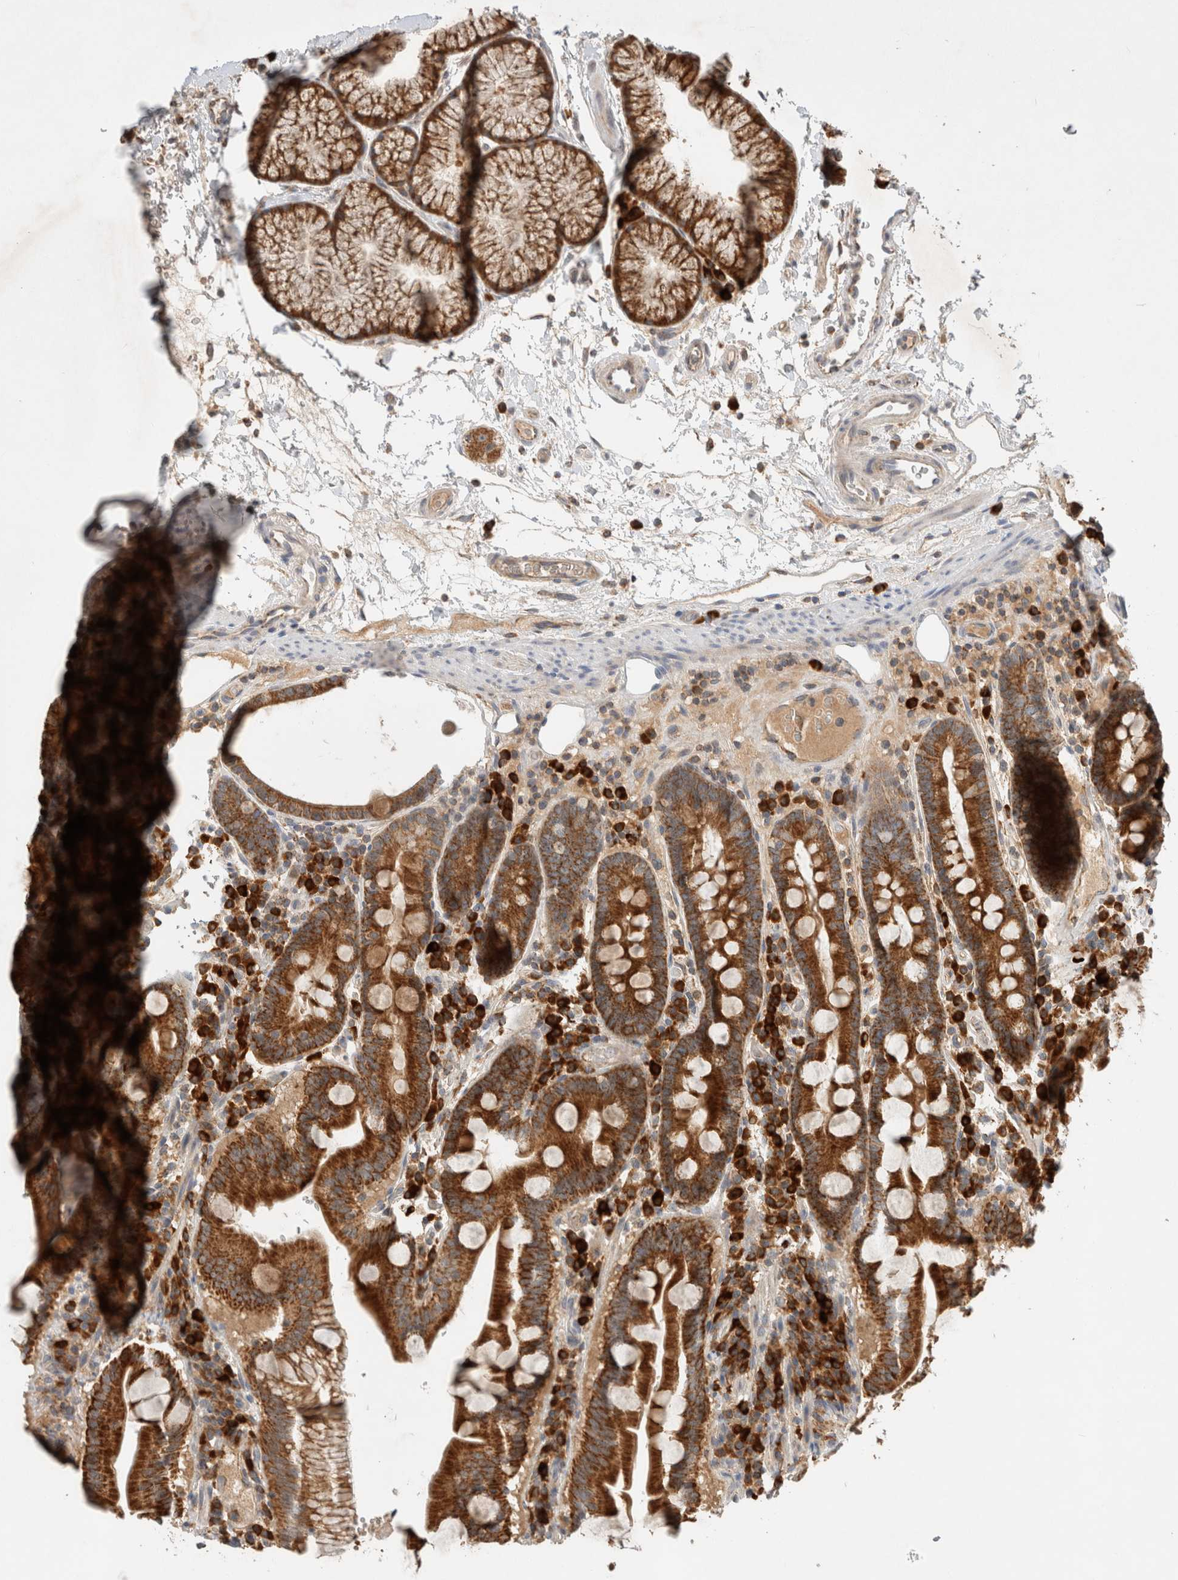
{"staining": {"intensity": "strong", "quantity": ">75%", "location": "cytoplasmic/membranous"}, "tissue": "duodenum", "cell_type": "Glandular cells", "image_type": "normal", "snomed": [{"axis": "morphology", "description": "Normal tissue, NOS"}, {"axis": "topography", "description": "Duodenum"}], "caption": "The immunohistochemical stain labels strong cytoplasmic/membranous expression in glandular cells of benign duodenum.", "gene": "AMPD1", "patient": {"sex": "male", "age": 54}}